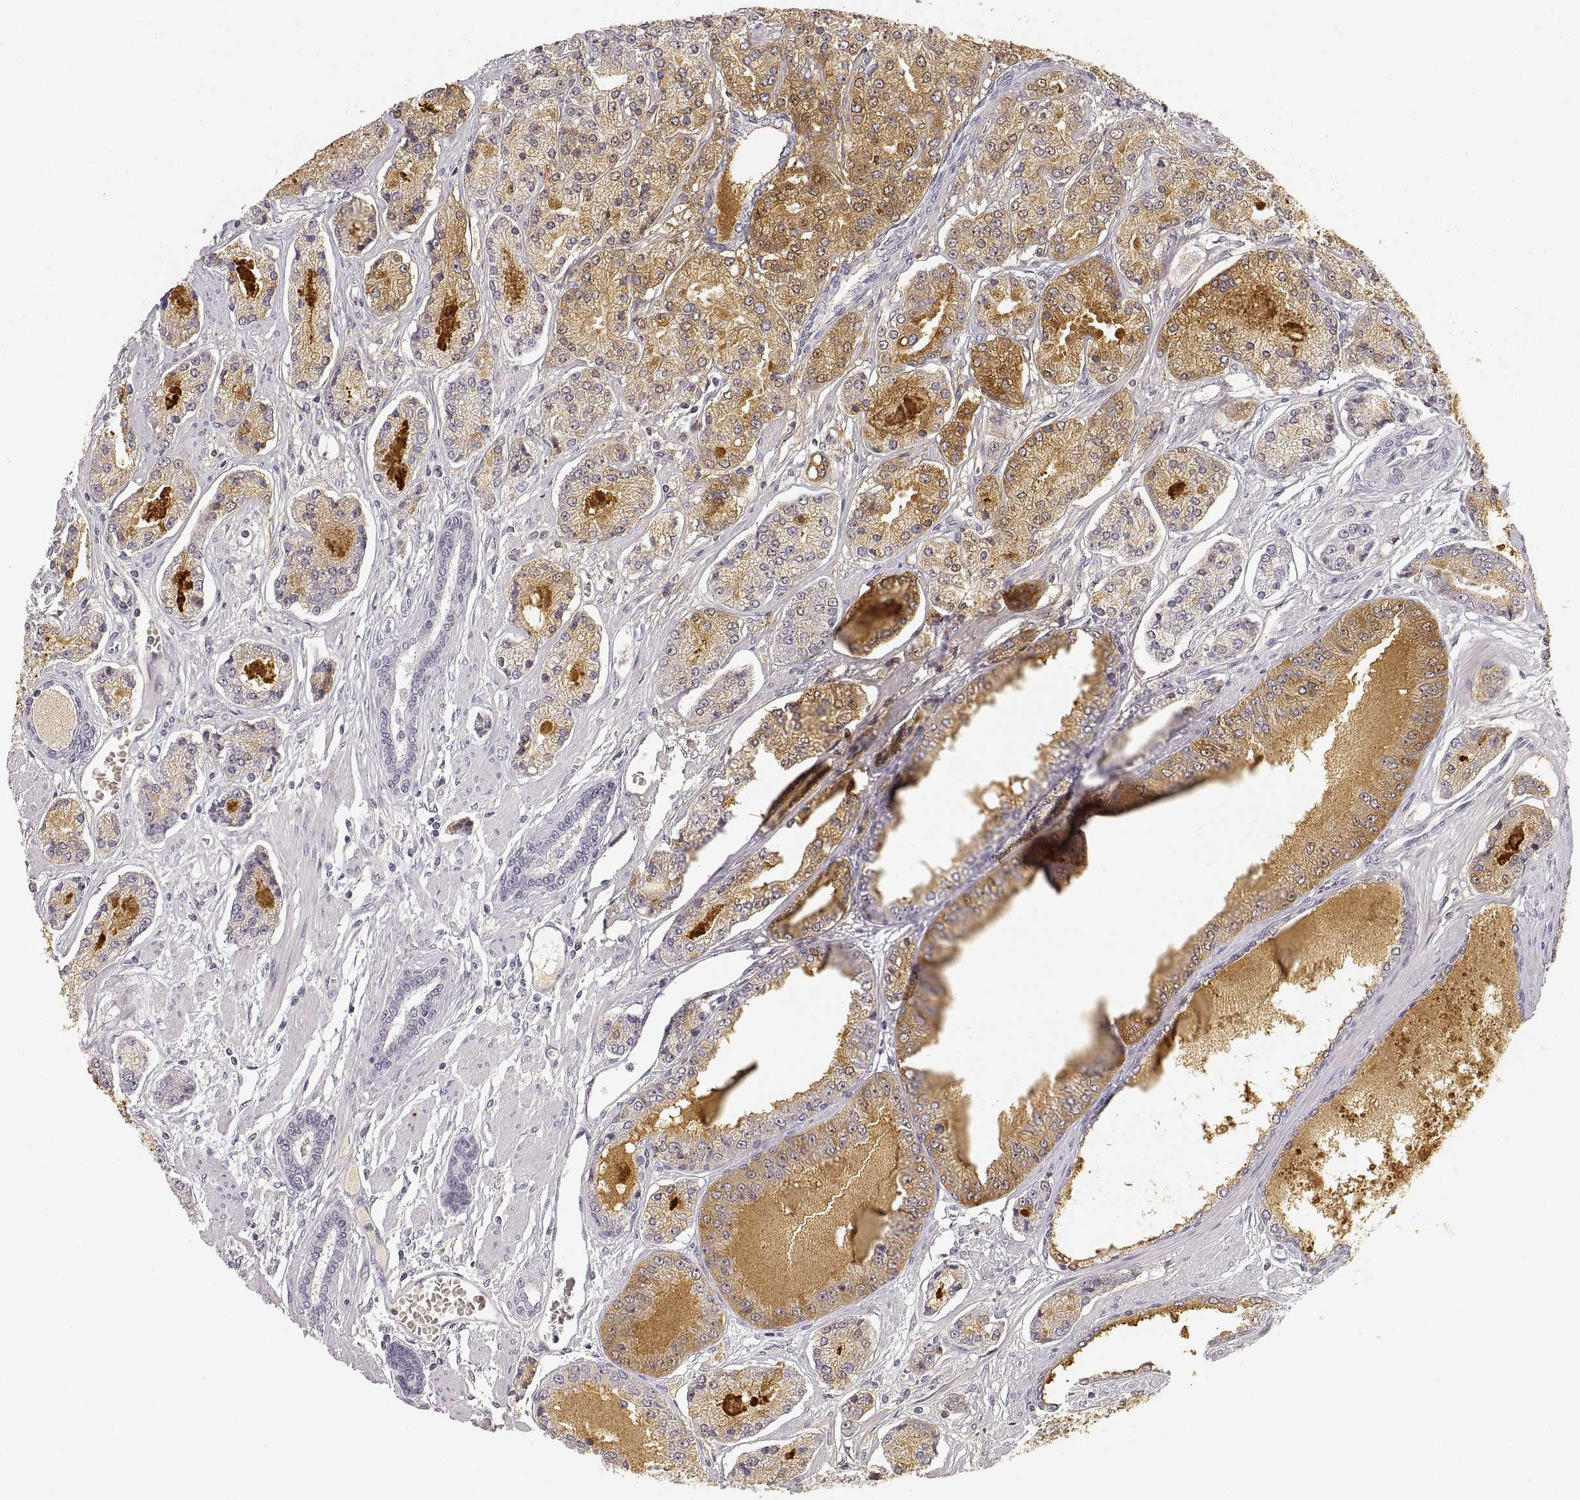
{"staining": {"intensity": "moderate", "quantity": "25%-75%", "location": "cytoplasmic/membranous"}, "tissue": "prostate cancer", "cell_type": "Tumor cells", "image_type": "cancer", "snomed": [{"axis": "morphology", "description": "Adenocarcinoma, NOS"}, {"axis": "topography", "description": "Prostate"}], "caption": "Human prostate cancer (adenocarcinoma) stained with a protein marker reveals moderate staining in tumor cells.", "gene": "RUNDC3A", "patient": {"sex": "male", "age": 64}}